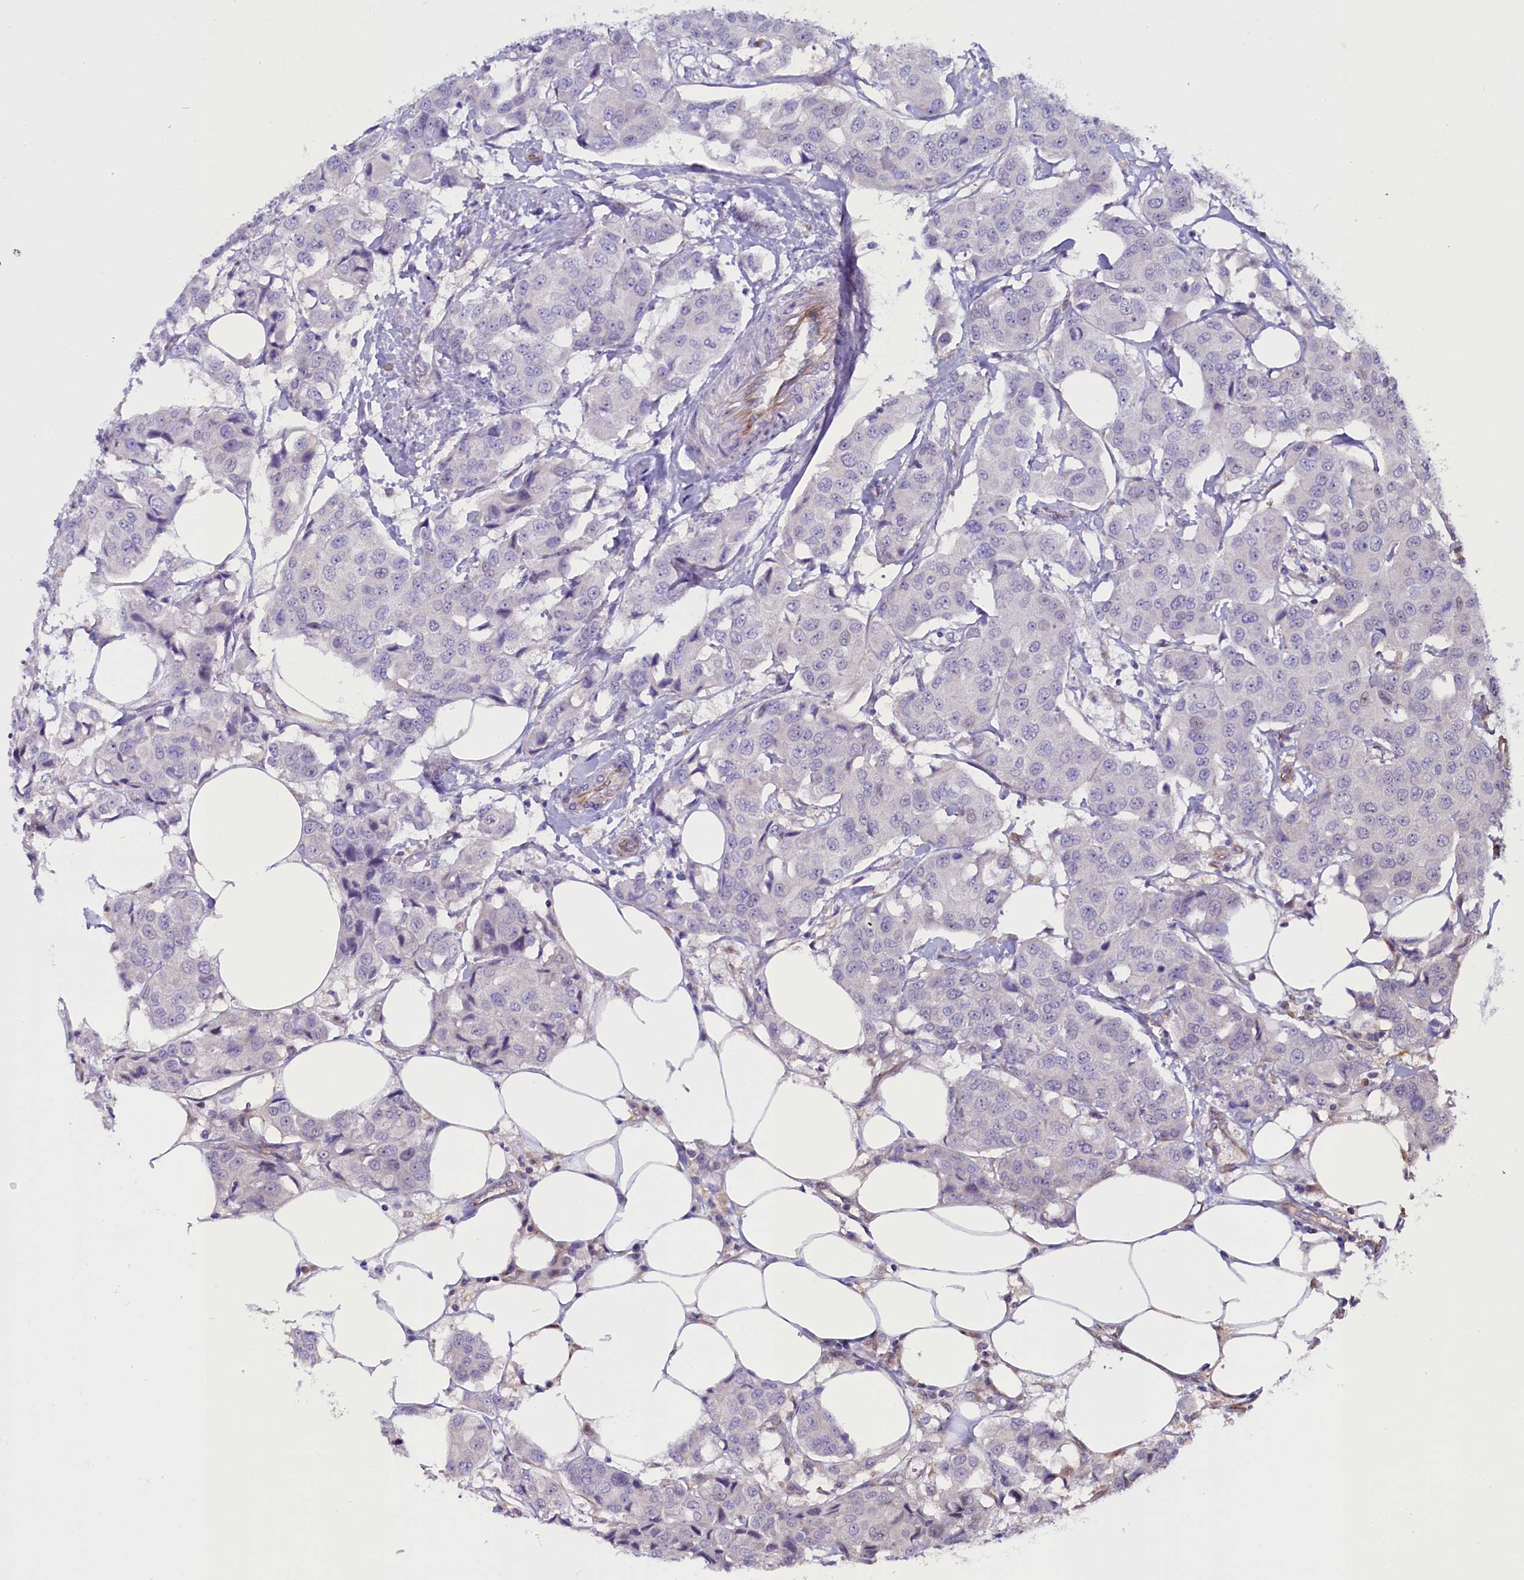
{"staining": {"intensity": "negative", "quantity": "none", "location": "none"}, "tissue": "breast cancer", "cell_type": "Tumor cells", "image_type": "cancer", "snomed": [{"axis": "morphology", "description": "Duct carcinoma"}, {"axis": "topography", "description": "Breast"}], "caption": "An image of human infiltrating ductal carcinoma (breast) is negative for staining in tumor cells.", "gene": "PDILT", "patient": {"sex": "female", "age": 80}}